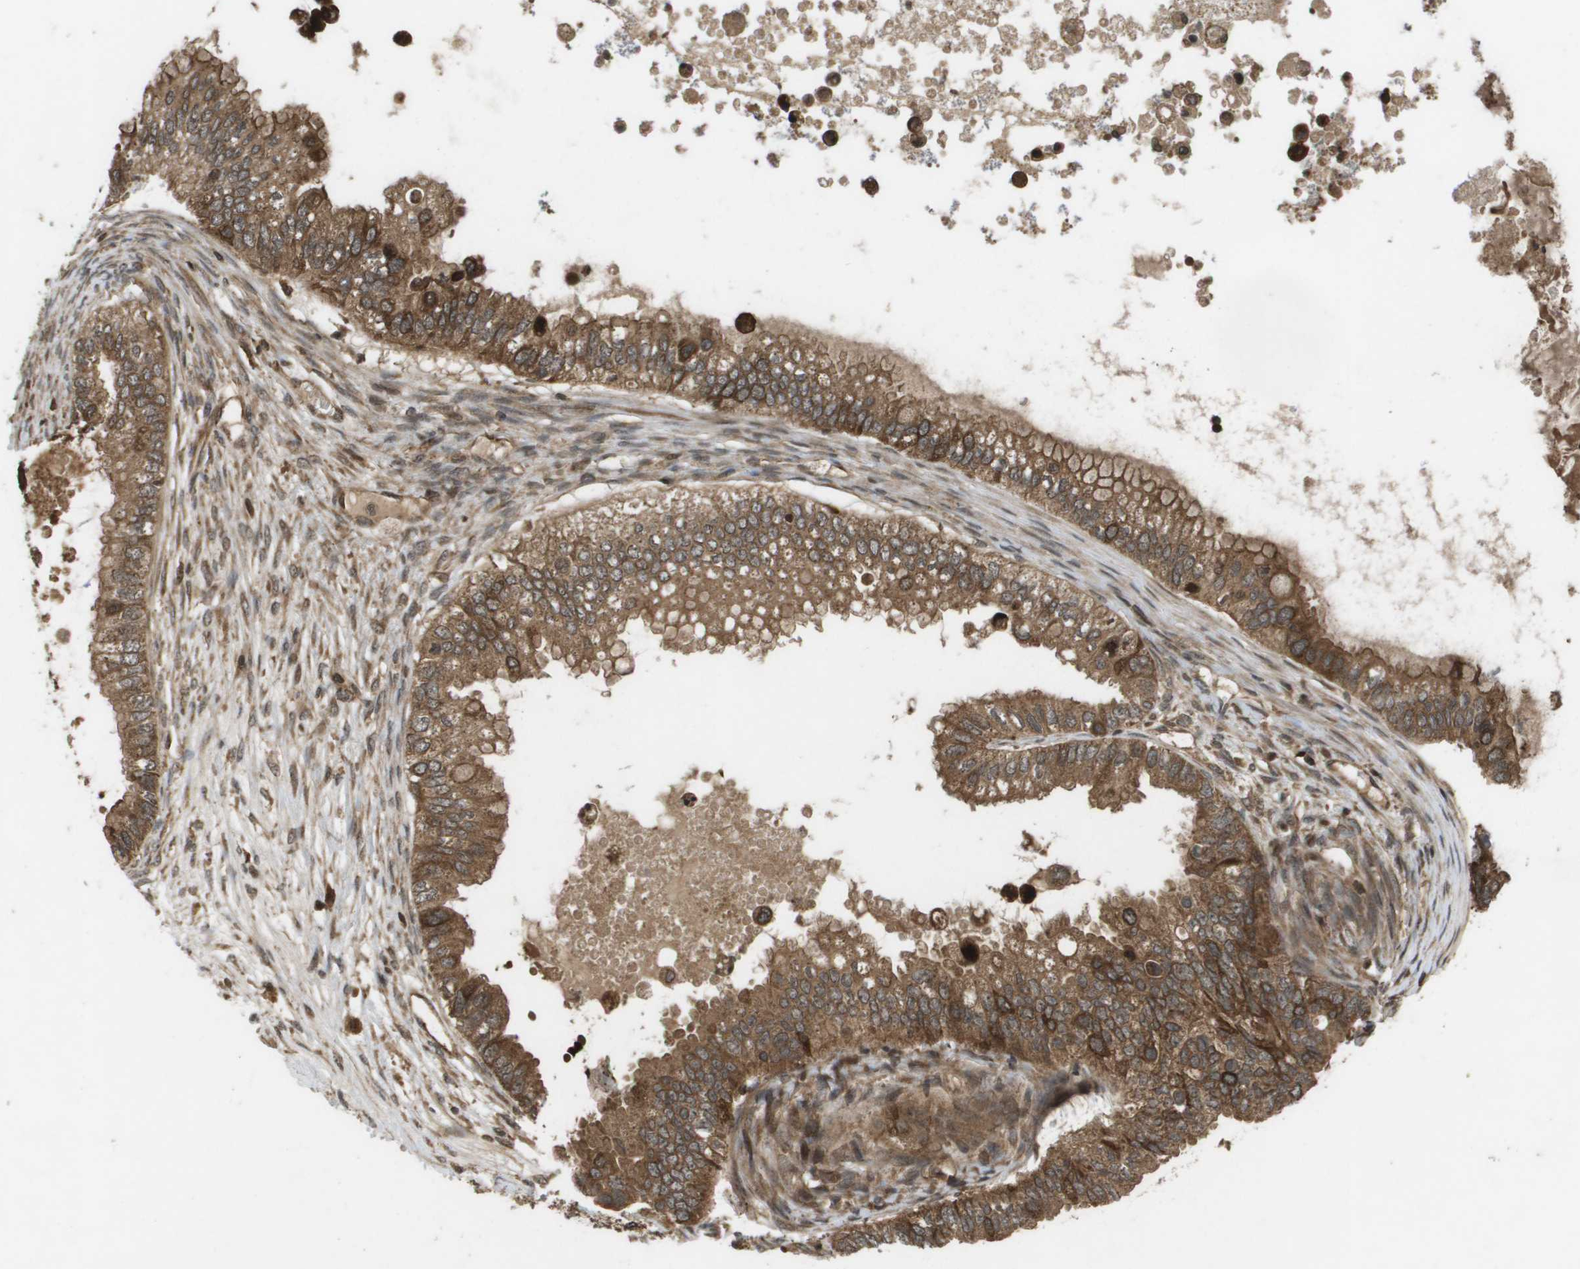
{"staining": {"intensity": "strong", "quantity": ">75%", "location": "cytoplasmic/membranous"}, "tissue": "ovarian cancer", "cell_type": "Tumor cells", "image_type": "cancer", "snomed": [{"axis": "morphology", "description": "Cystadenocarcinoma, mucinous, NOS"}, {"axis": "topography", "description": "Ovary"}], "caption": "Strong cytoplasmic/membranous expression for a protein is identified in about >75% of tumor cells of ovarian cancer using IHC.", "gene": "KIF11", "patient": {"sex": "female", "age": 80}}